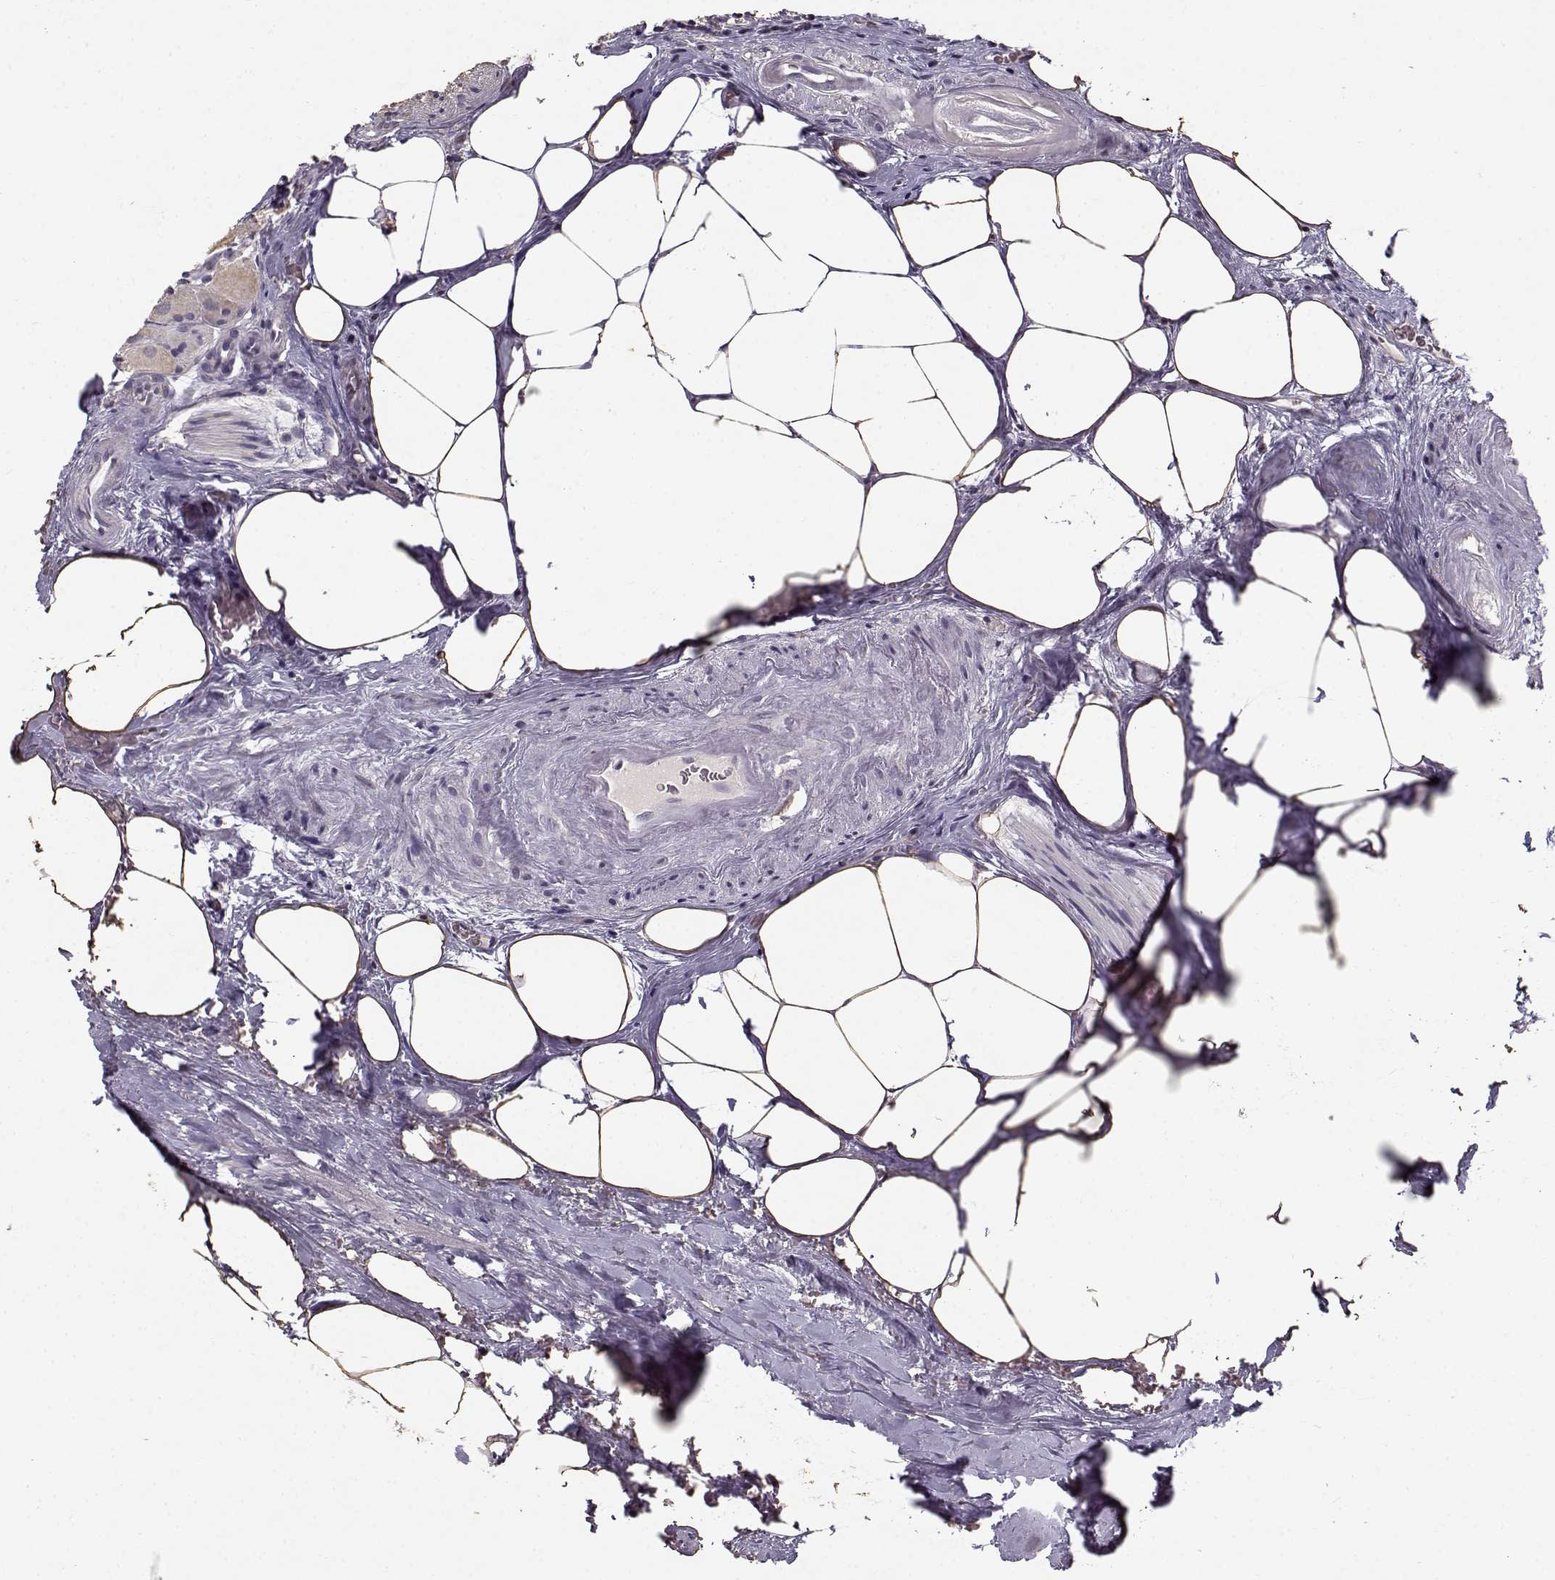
{"staining": {"intensity": "negative", "quantity": "none", "location": "none"}, "tissue": "prostate cancer", "cell_type": "Tumor cells", "image_type": "cancer", "snomed": [{"axis": "morphology", "description": "Adenocarcinoma, NOS"}, {"axis": "morphology", "description": "Adenocarcinoma, High grade"}, {"axis": "topography", "description": "Prostate"}], "caption": "An image of prostate high-grade adenocarcinoma stained for a protein displays no brown staining in tumor cells. Nuclei are stained in blue.", "gene": "UROC1", "patient": {"sex": "male", "age": 64}}